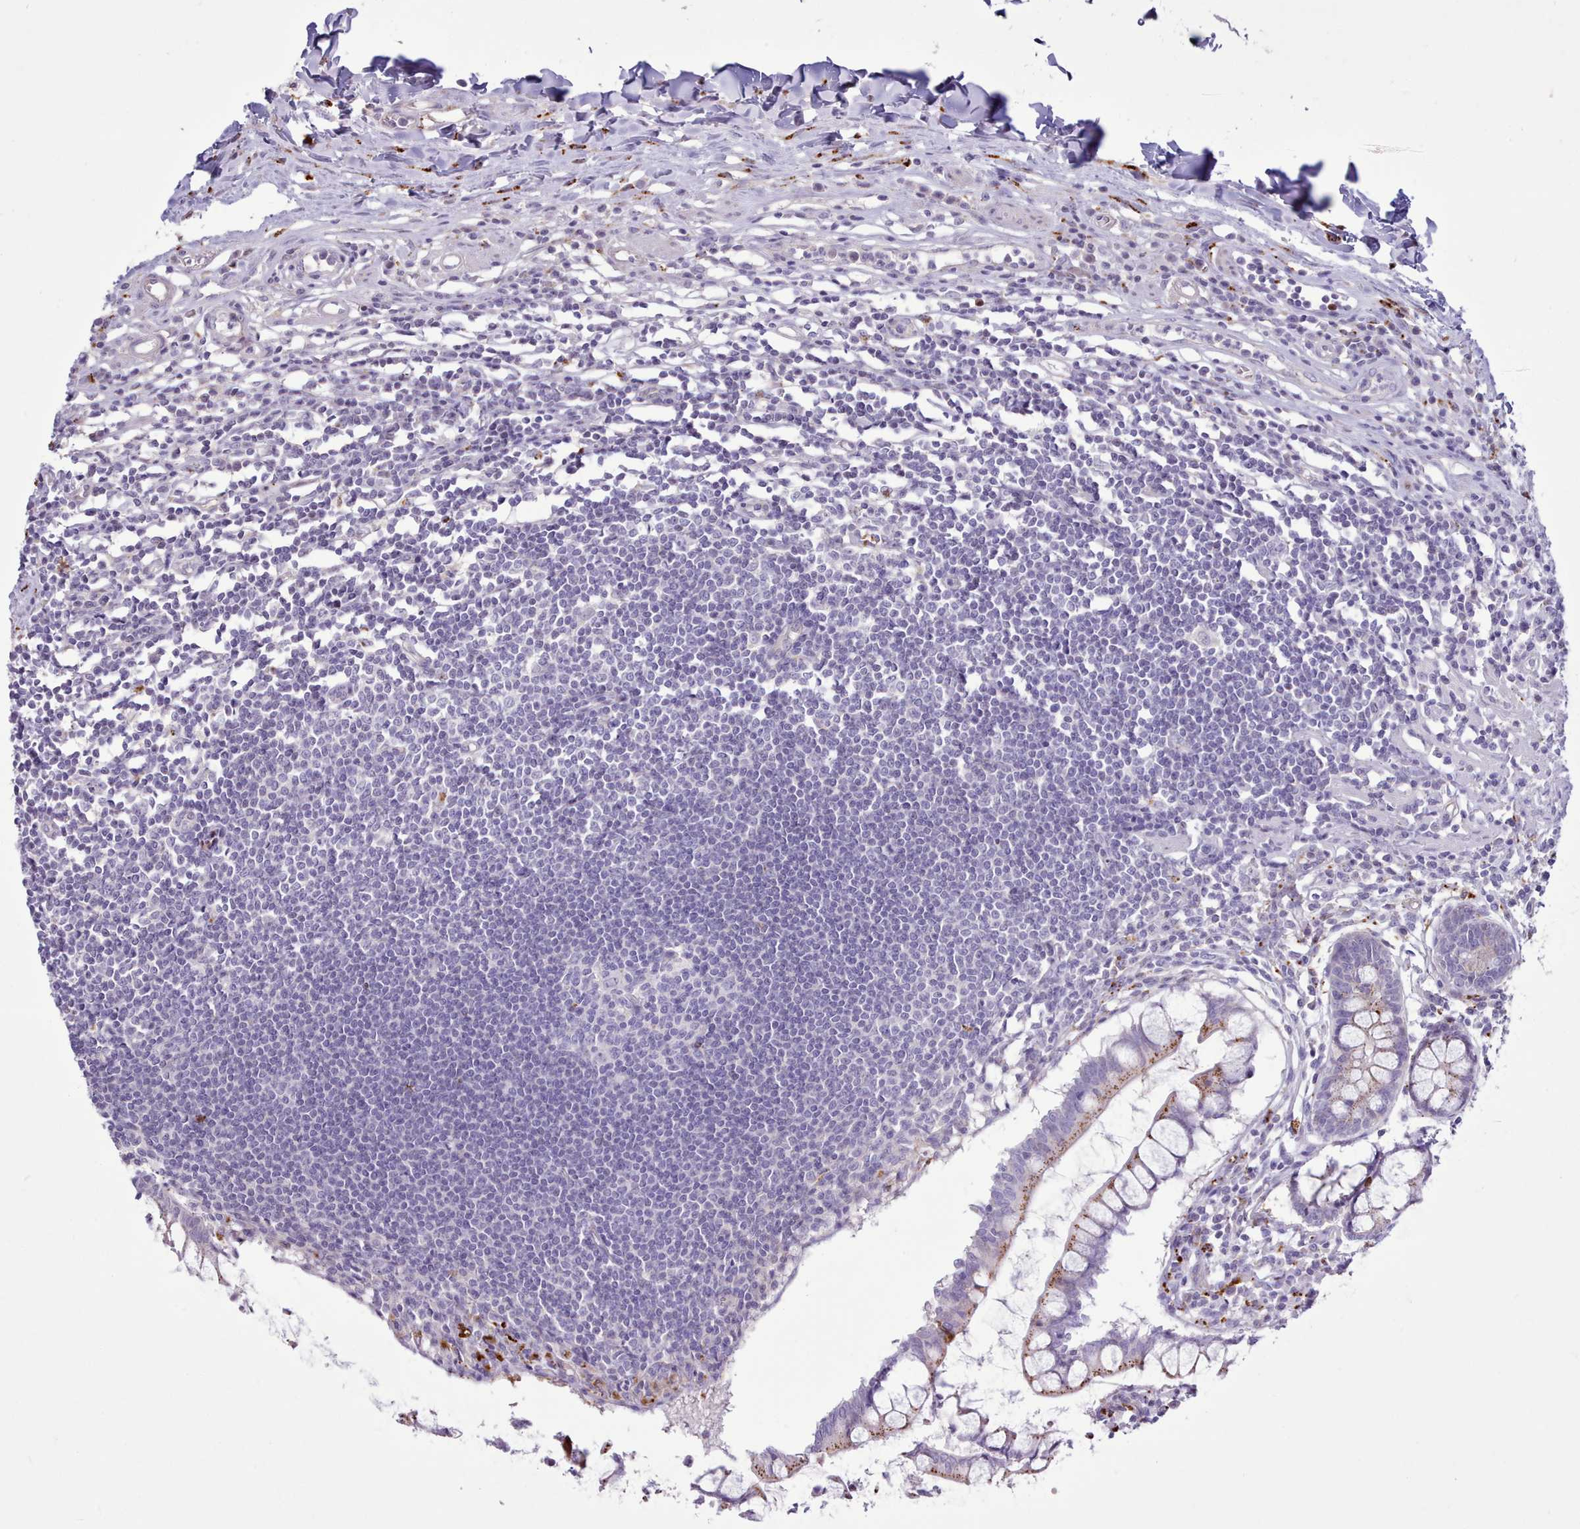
{"staining": {"intensity": "negative", "quantity": "none", "location": "none"}, "tissue": "colon", "cell_type": "Endothelial cells", "image_type": "normal", "snomed": [{"axis": "morphology", "description": "Normal tissue, NOS"}, {"axis": "morphology", "description": "Adenocarcinoma, NOS"}, {"axis": "topography", "description": "Colon"}], "caption": "This is an IHC photomicrograph of normal colon. There is no expression in endothelial cells.", "gene": "SRD5A1", "patient": {"sex": "female", "age": 55}}